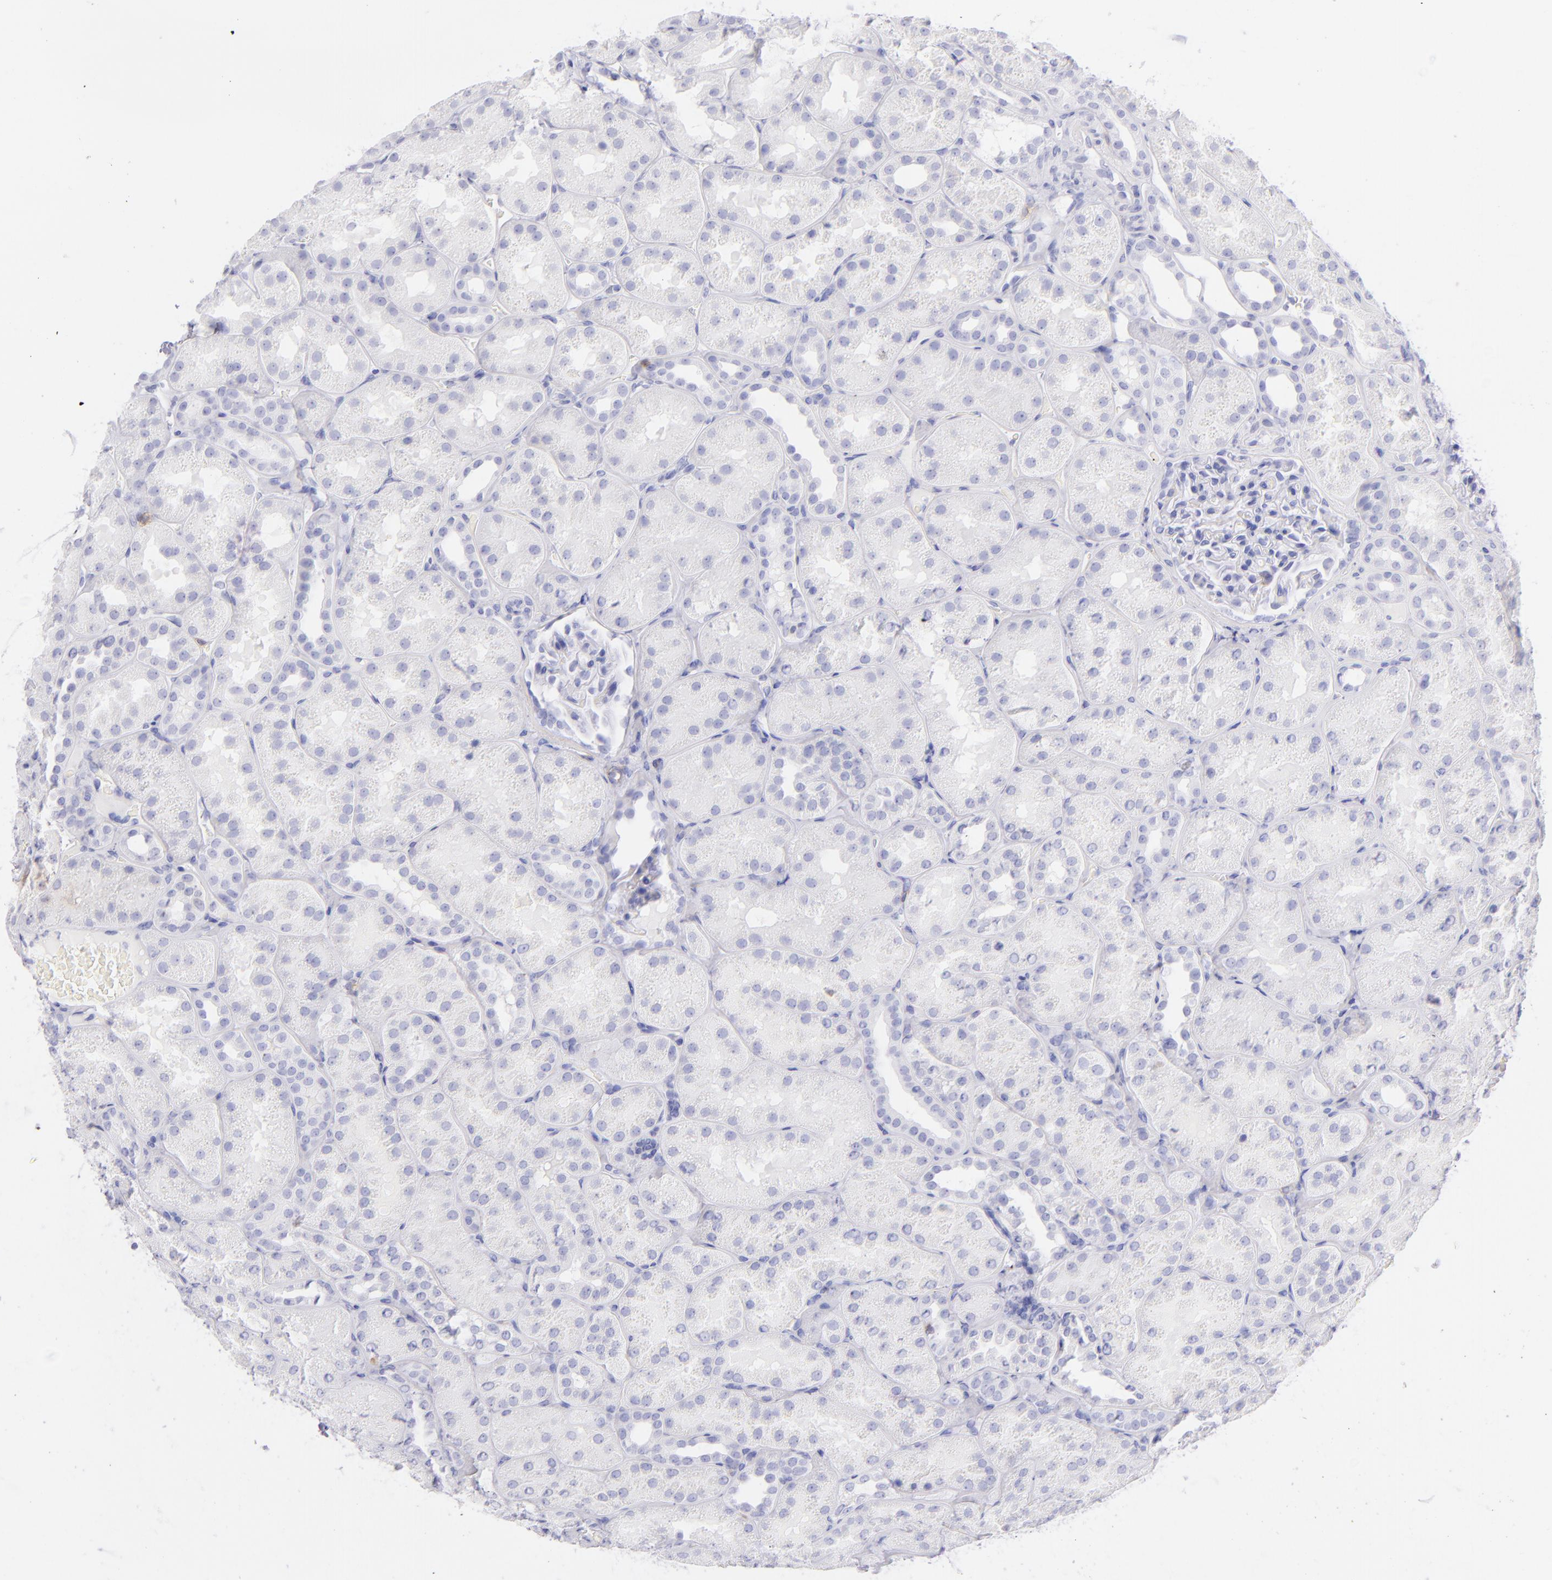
{"staining": {"intensity": "negative", "quantity": "none", "location": "none"}, "tissue": "kidney", "cell_type": "Cells in glomeruli", "image_type": "normal", "snomed": [{"axis": "morphology", "description": "Normal tissue, NOS"}, {"axis": "topography", "description": "Kidney"}], "caption": "Photomicrograph shows no significant protein positivity in cells in glomeruli of benign kidney.", "gene": "CD69", "patient": {"sex": "male", "age": 28}}